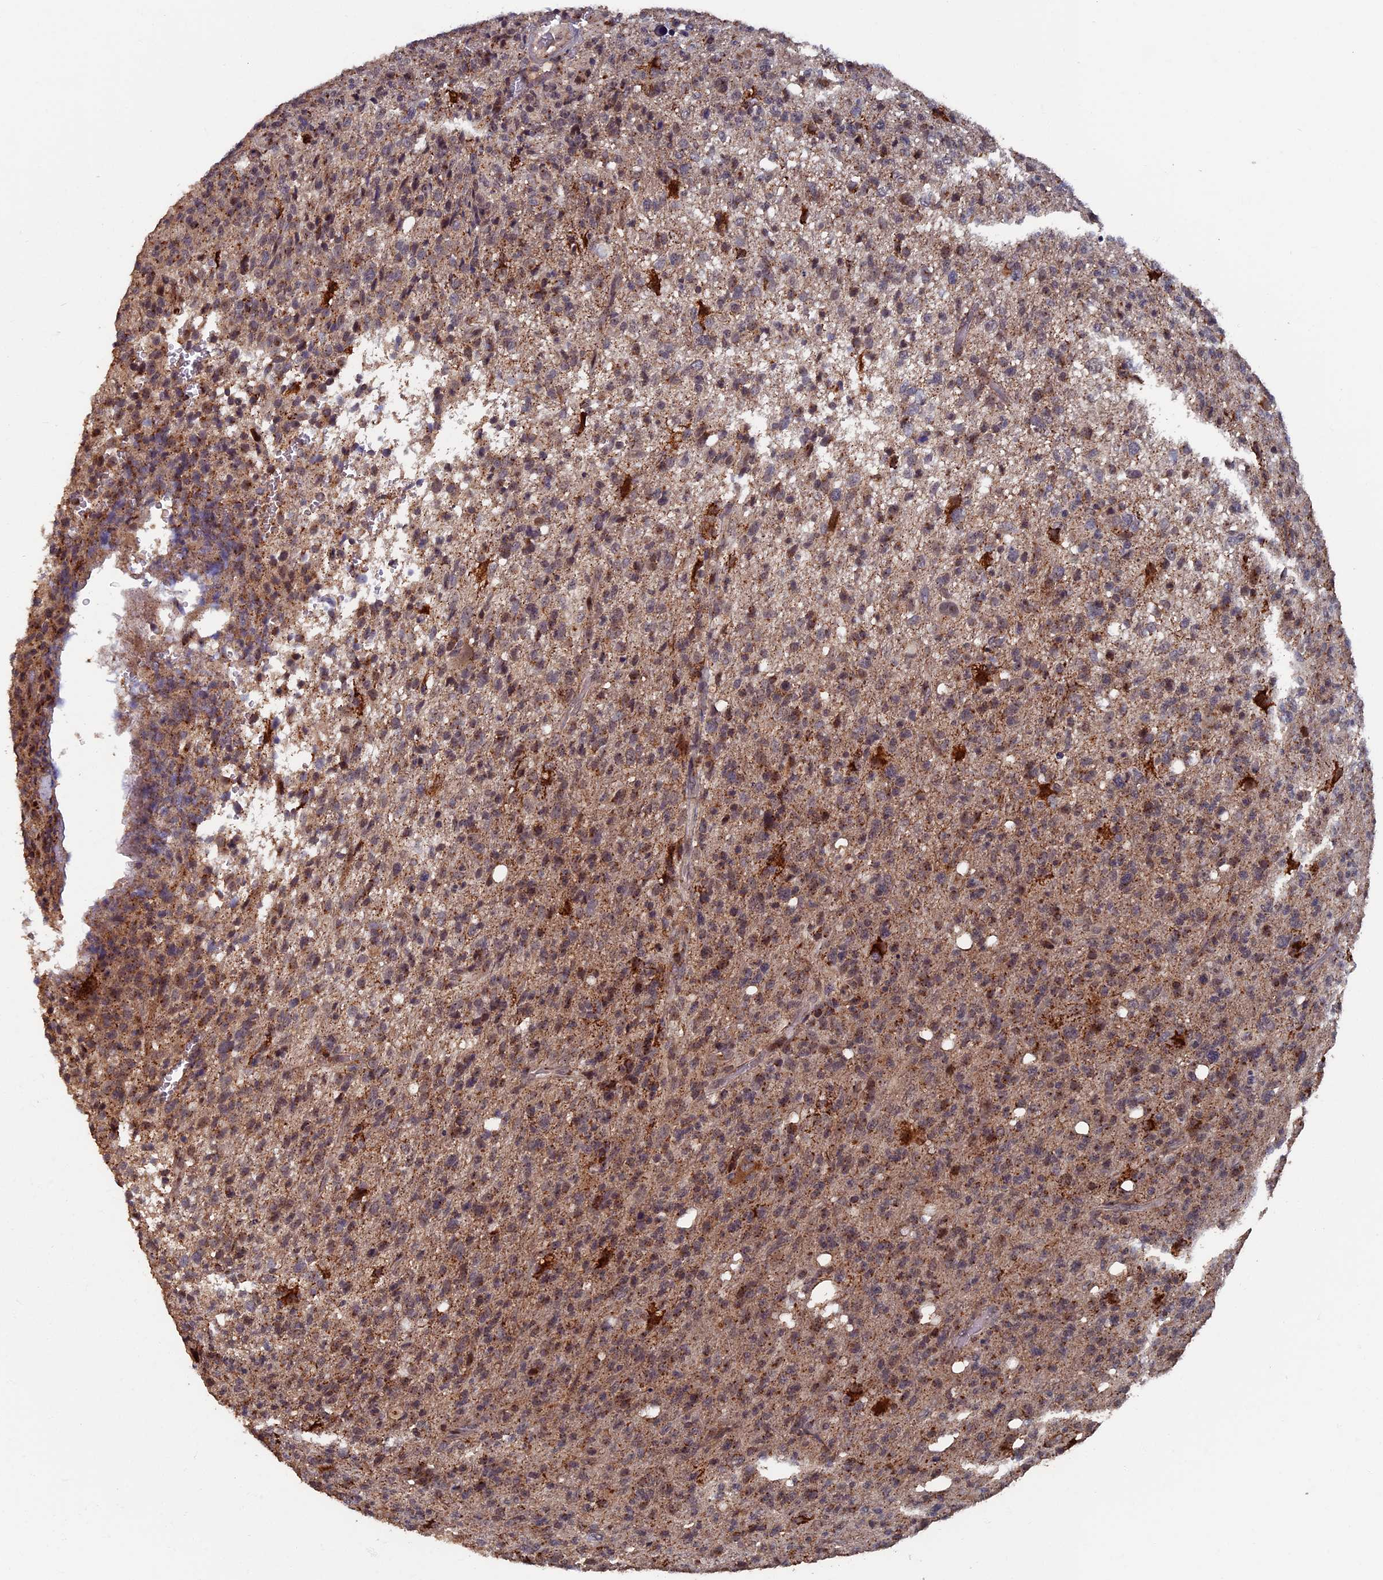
{"staining": {"intensity": "weak", "quantity": ">75%", "location": "cytoplasmic/membranous"}, "tissue": "glioma", "cell_type": "Tumor cells", "image_type": "cancer", "snomed": [{"axis": "morphology", "description": "Glioma, malignant, High grade"}, {"axis": "topography", "description": "Brain"}], "caption": "An image showing weak cytoplasmic/membranous expression in approximately >75% of tumor cells in glioma, as visualized by brown immunohistochemical staining.", "gene": "RASGRF1", "patient": {"sex": "female", "age": 57}}